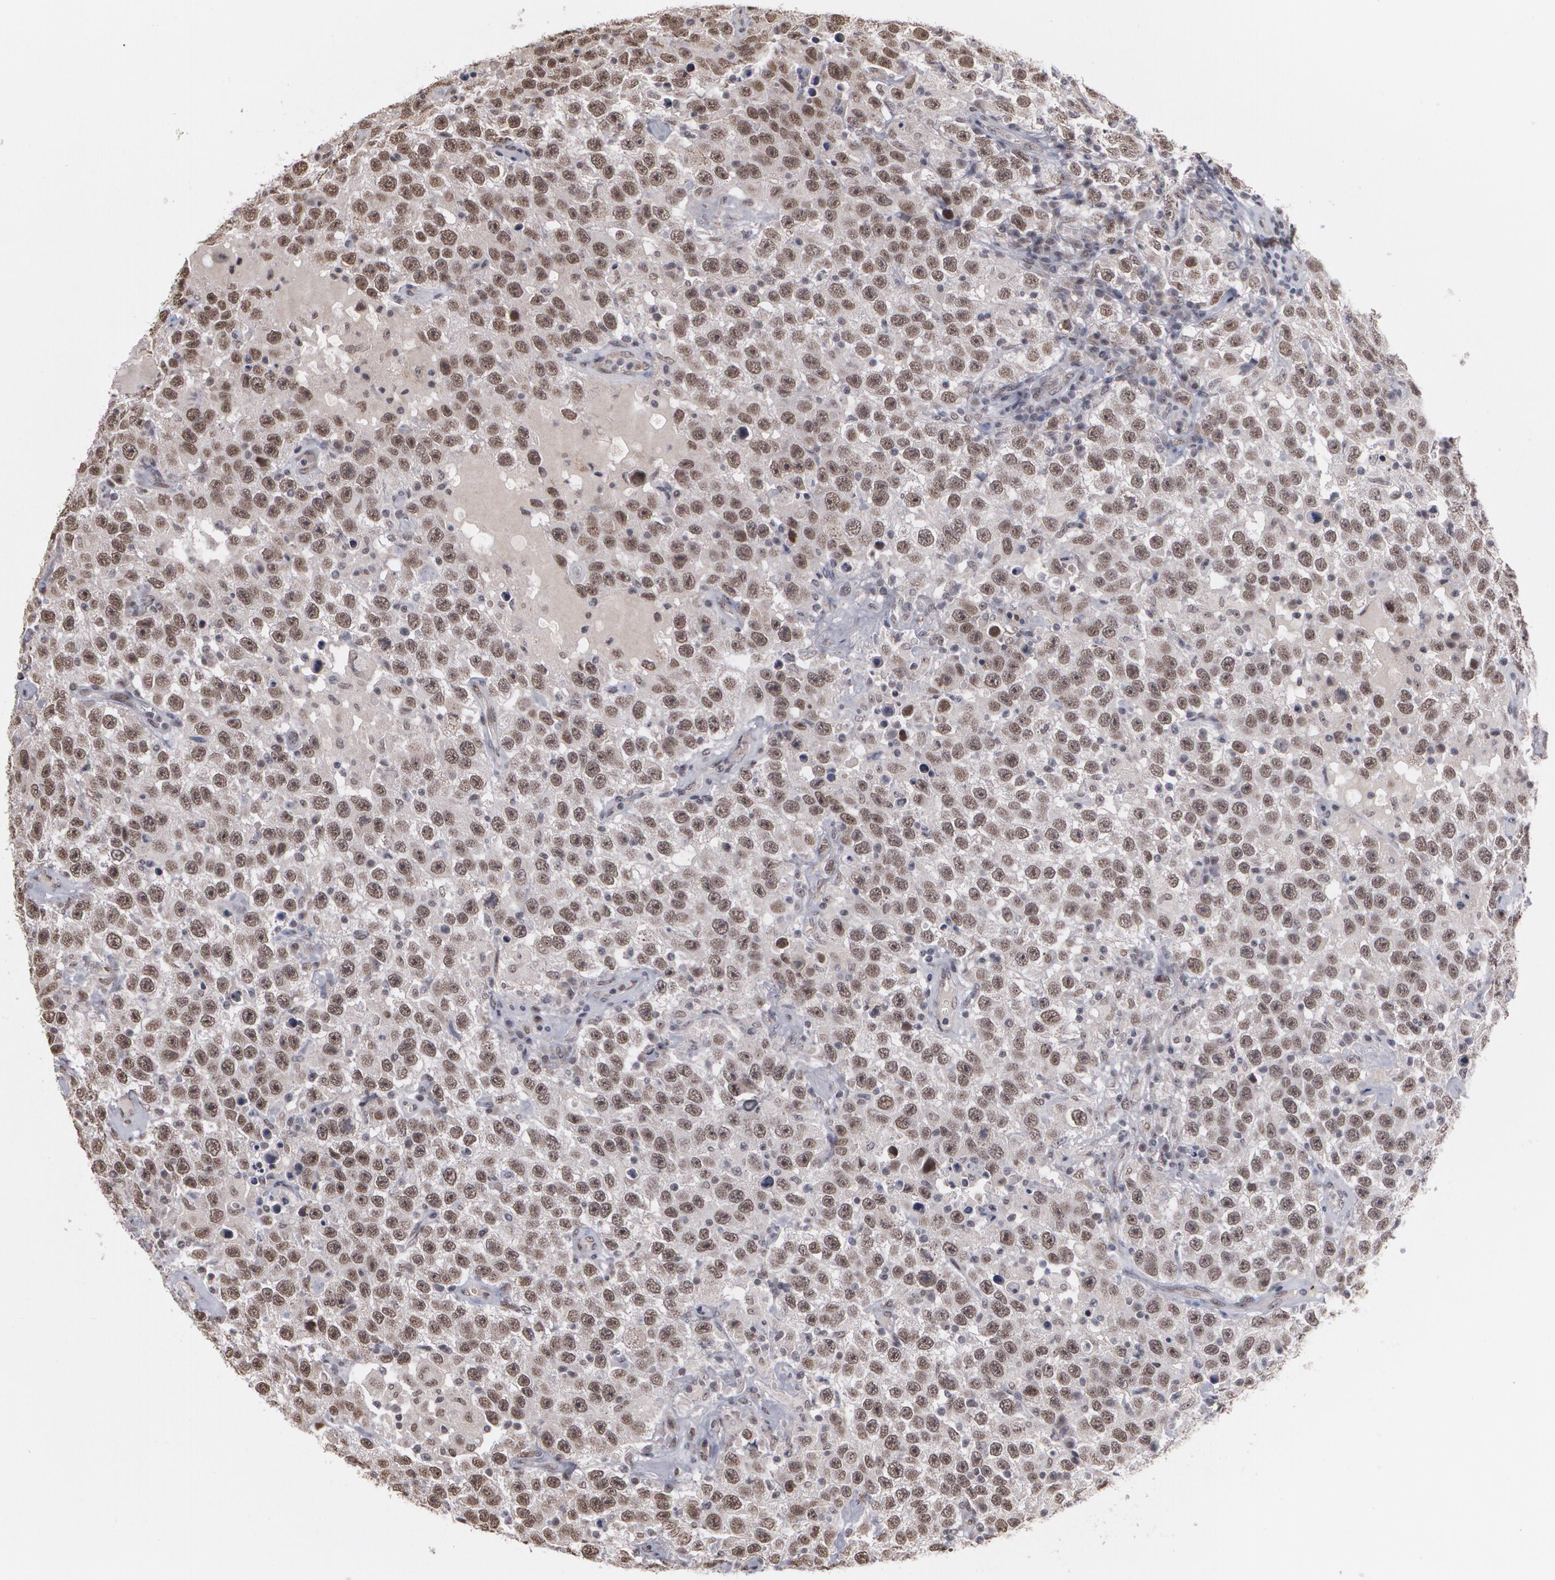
{"staining": {"intensity": "moderate", "quantity": ">75%", "location": "cytoplasmic/membranous,nuclear"}, "tissue": "testis cancer", "cell_type": "Tumor cells", "image_type": "cancer", "snomed": [{"axis": "morphology", "description": "Seminoma, NOS"}, {"axis": "topography", "description": "Testis"}], "caption": "Testis cancer (seminoma) stained for a protein shows moderate cytoplasmic/membranous and nuclear positivity in tumor cells. (DAB (3,3'-diaminobenzidine) IHC, brown staining for protein, blue staining for nuclei).", "gene": "ZNF75A", "patient": {"sex": "male", "age": 41}}